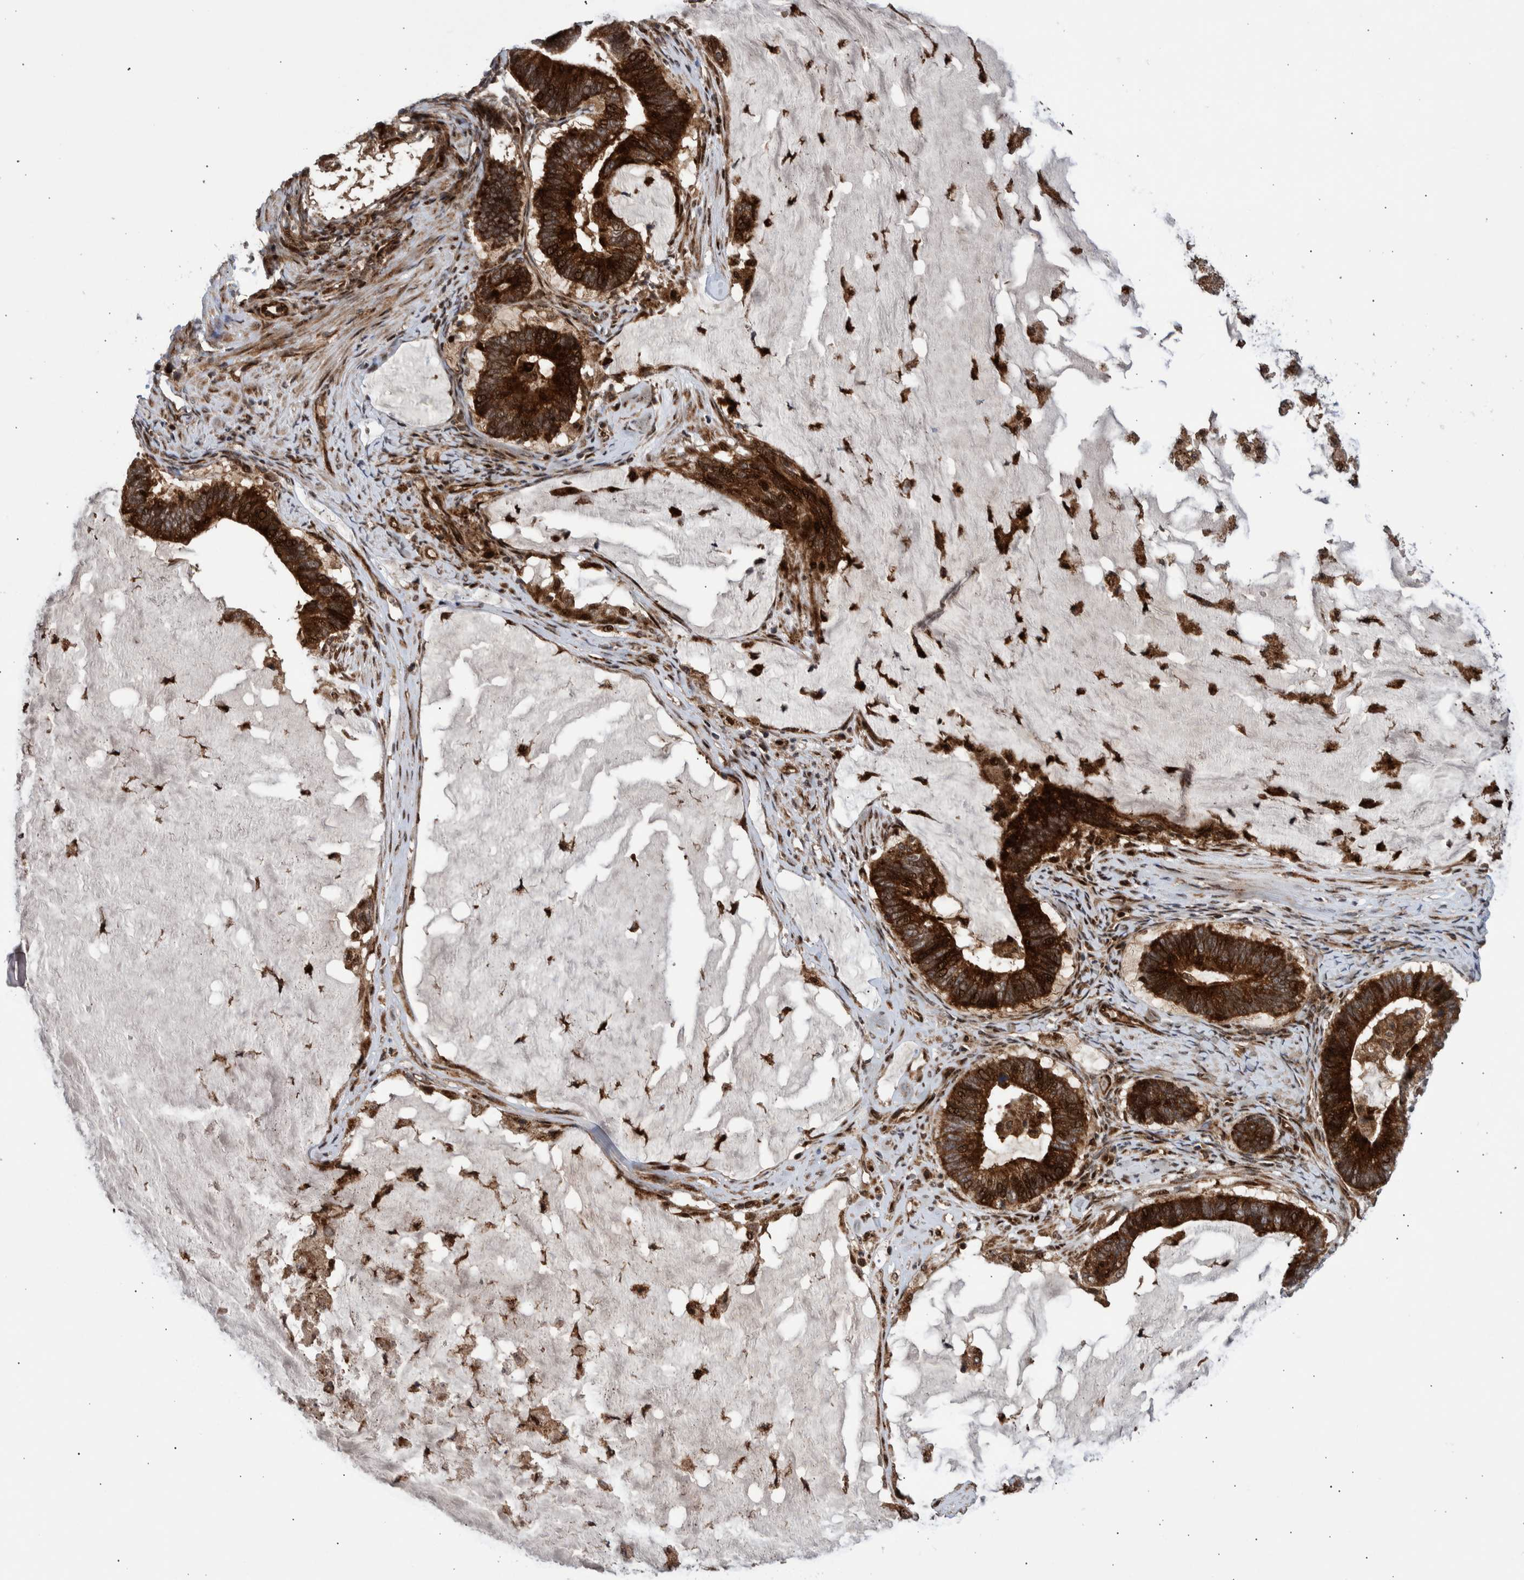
{"staining": {"intensity": "strong", "quantity": ">75%", "location": "cytoplasmic/membranous,nuclear"}, "tissue": "ovarian cancer", "cell_type": "Tumor cells", "image_type": "cancer", "snomed": [{"axis": "morphology", "description": "Cystadenocarcinoma, mucinous, NOS"}, {"axis": "topography", "description": "Ovary"}], "caption": "Immunohistochemistry (IHC) of human ovarian cancer shows high levels of strong cytoplasmic/membranous and nuclear positivity in about >75% of tumor cells.", "gene": "SHISA6", "patient": {"sex": "female", "age": 61}}